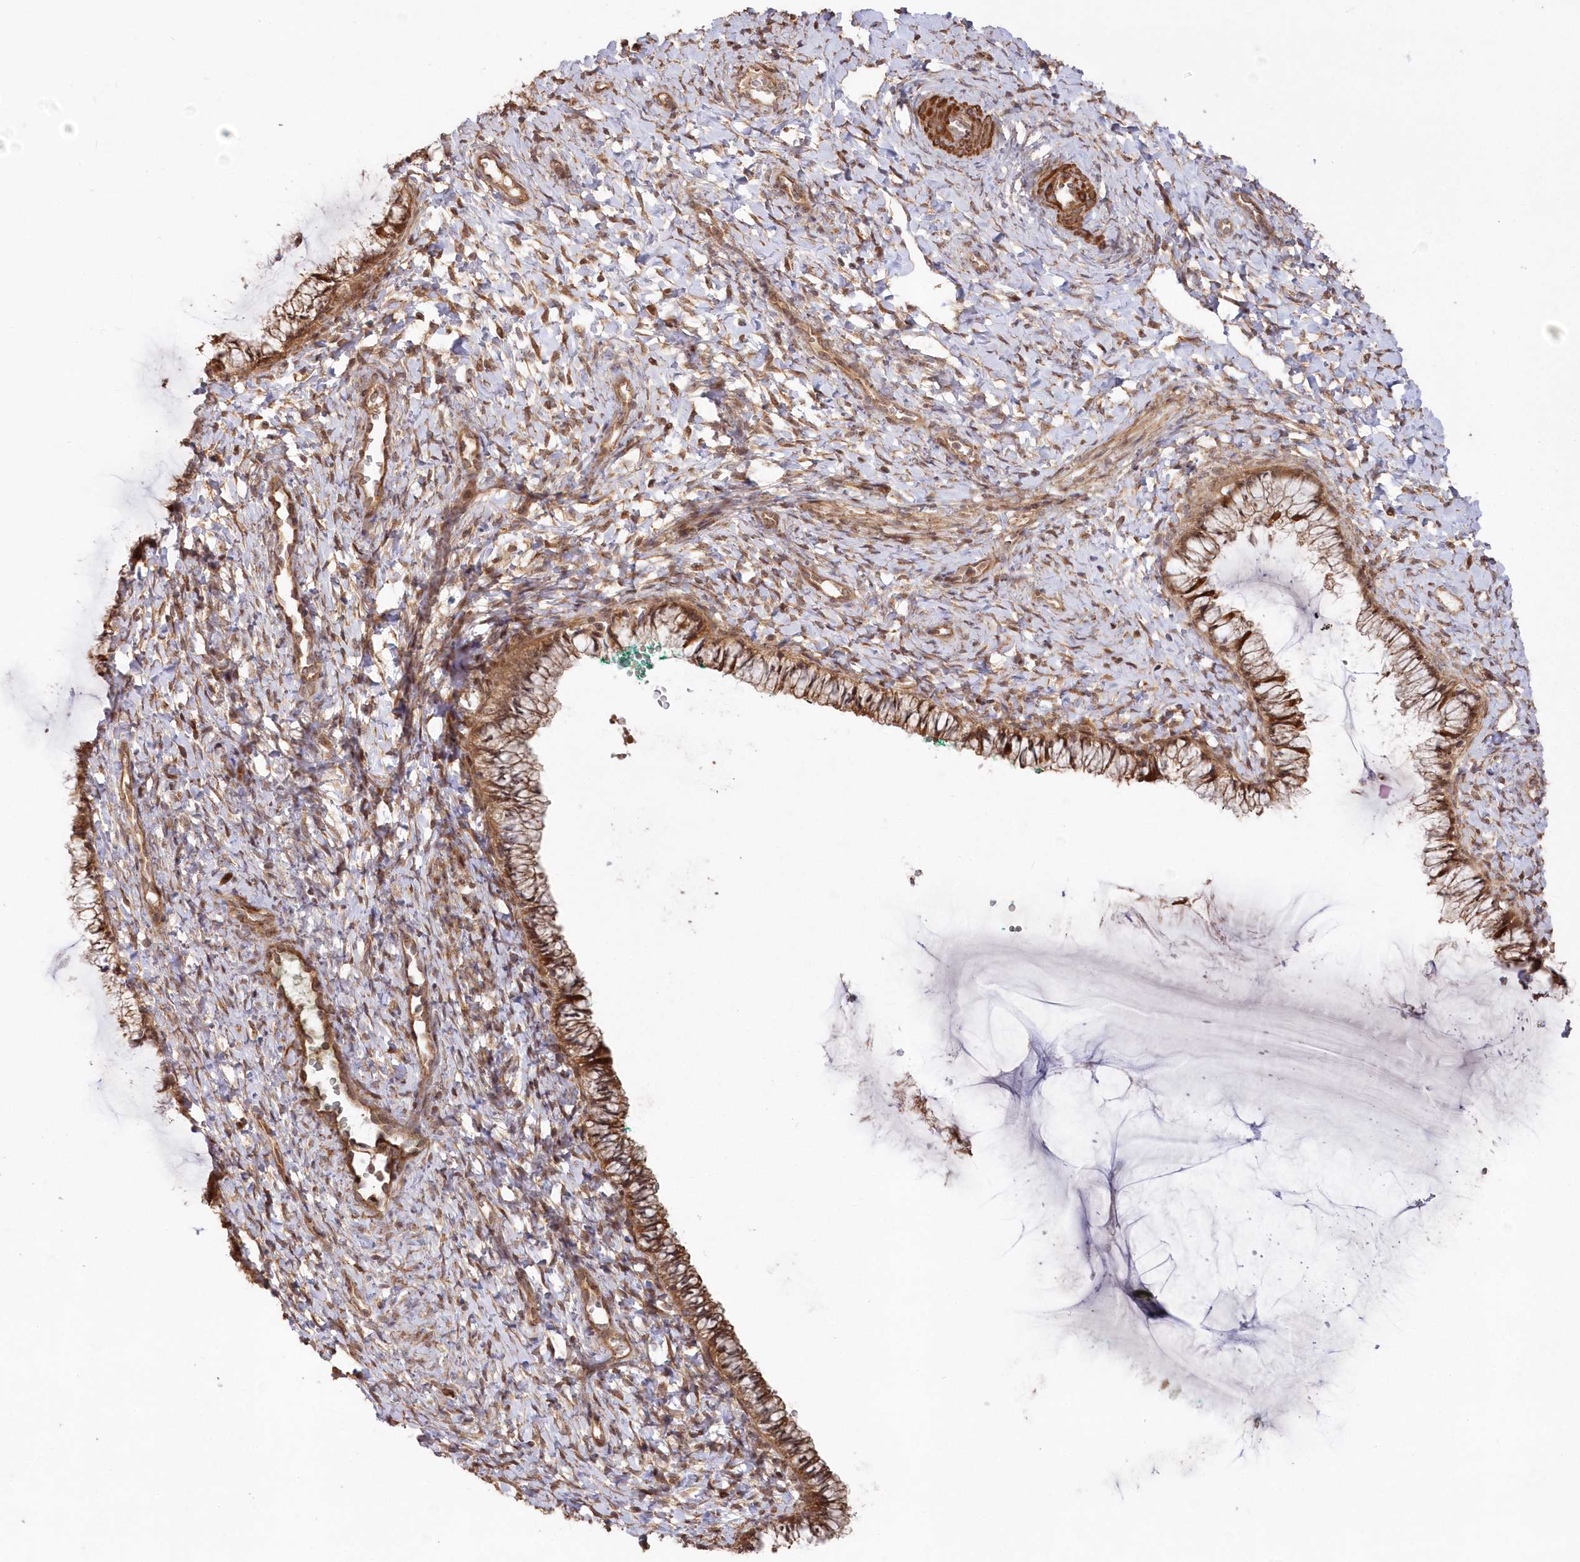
{"staining": {"intensity": "moderate", "quantity": ">75%", "location": "cytoplasmic/membranous,nuclear"}, "tissue": "cervix", "cell_type": "Glandular cells", "image_type": "normal", "snomed": [{"axis": "morphology", "description": "Normal tissue, NOS"}, {"axis": "morphology", "description": "Adenocarcinoma, NOS"}, {"axis": "topography", "description": "Cervix"}], "caption": "Human cervix stained with a protein marker reveals moderate staining in glandular cells.", "gene": "TBCA", "patient": {"sex": "female", "age": 29}}